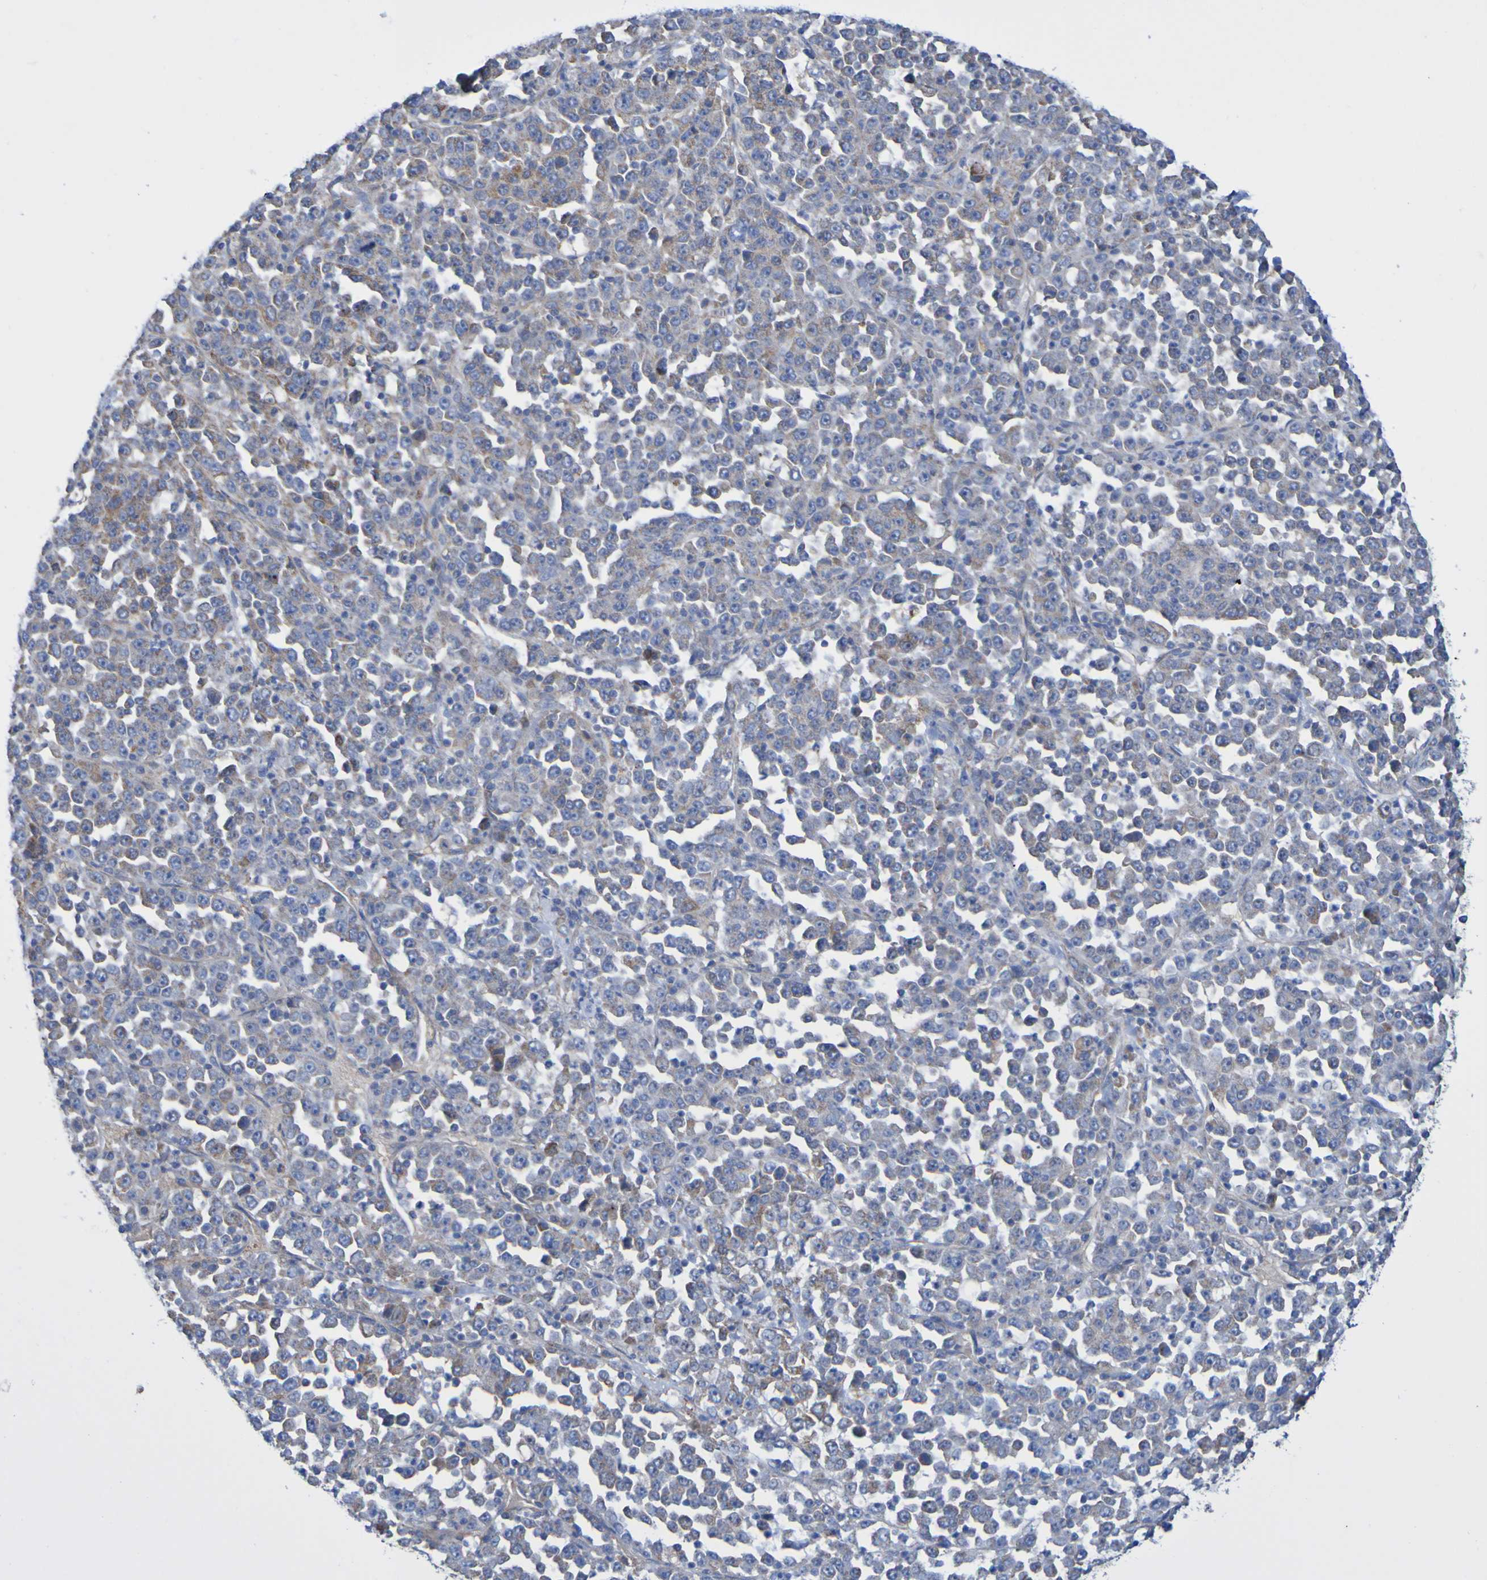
{"staining": {"intensity": "weak", "quantity": ">75%", "location": "cytoplasmic/membranous"}, "tissue": "stomach cancer", "cell_type": "Tumor cells", "image_type": "cancer", "snomed": [{"axis": "morphology", "description": "Normal tissue, NOS"}, {"axis": "morphology", "description": "Adenocarcinoma, NOS"}, {"axis": "topography", "description": "Stomach, upper"}, {"axis": "topography", "description": "Stomach"}], "caption": "Immunohistochemistry staining of stomach cancer, which reveals low levels of weak cytoplasmic/membranous positivity in about >75% of tumor cells indicating weak cytoplasmic/membranous protein staining. The staining was performed using DAB (brown) for protein detection and nuclei were counterstained in hematoxylin (blue).", "gene": "CNTN2", "patient": {"sex": "male", "age": 59}}